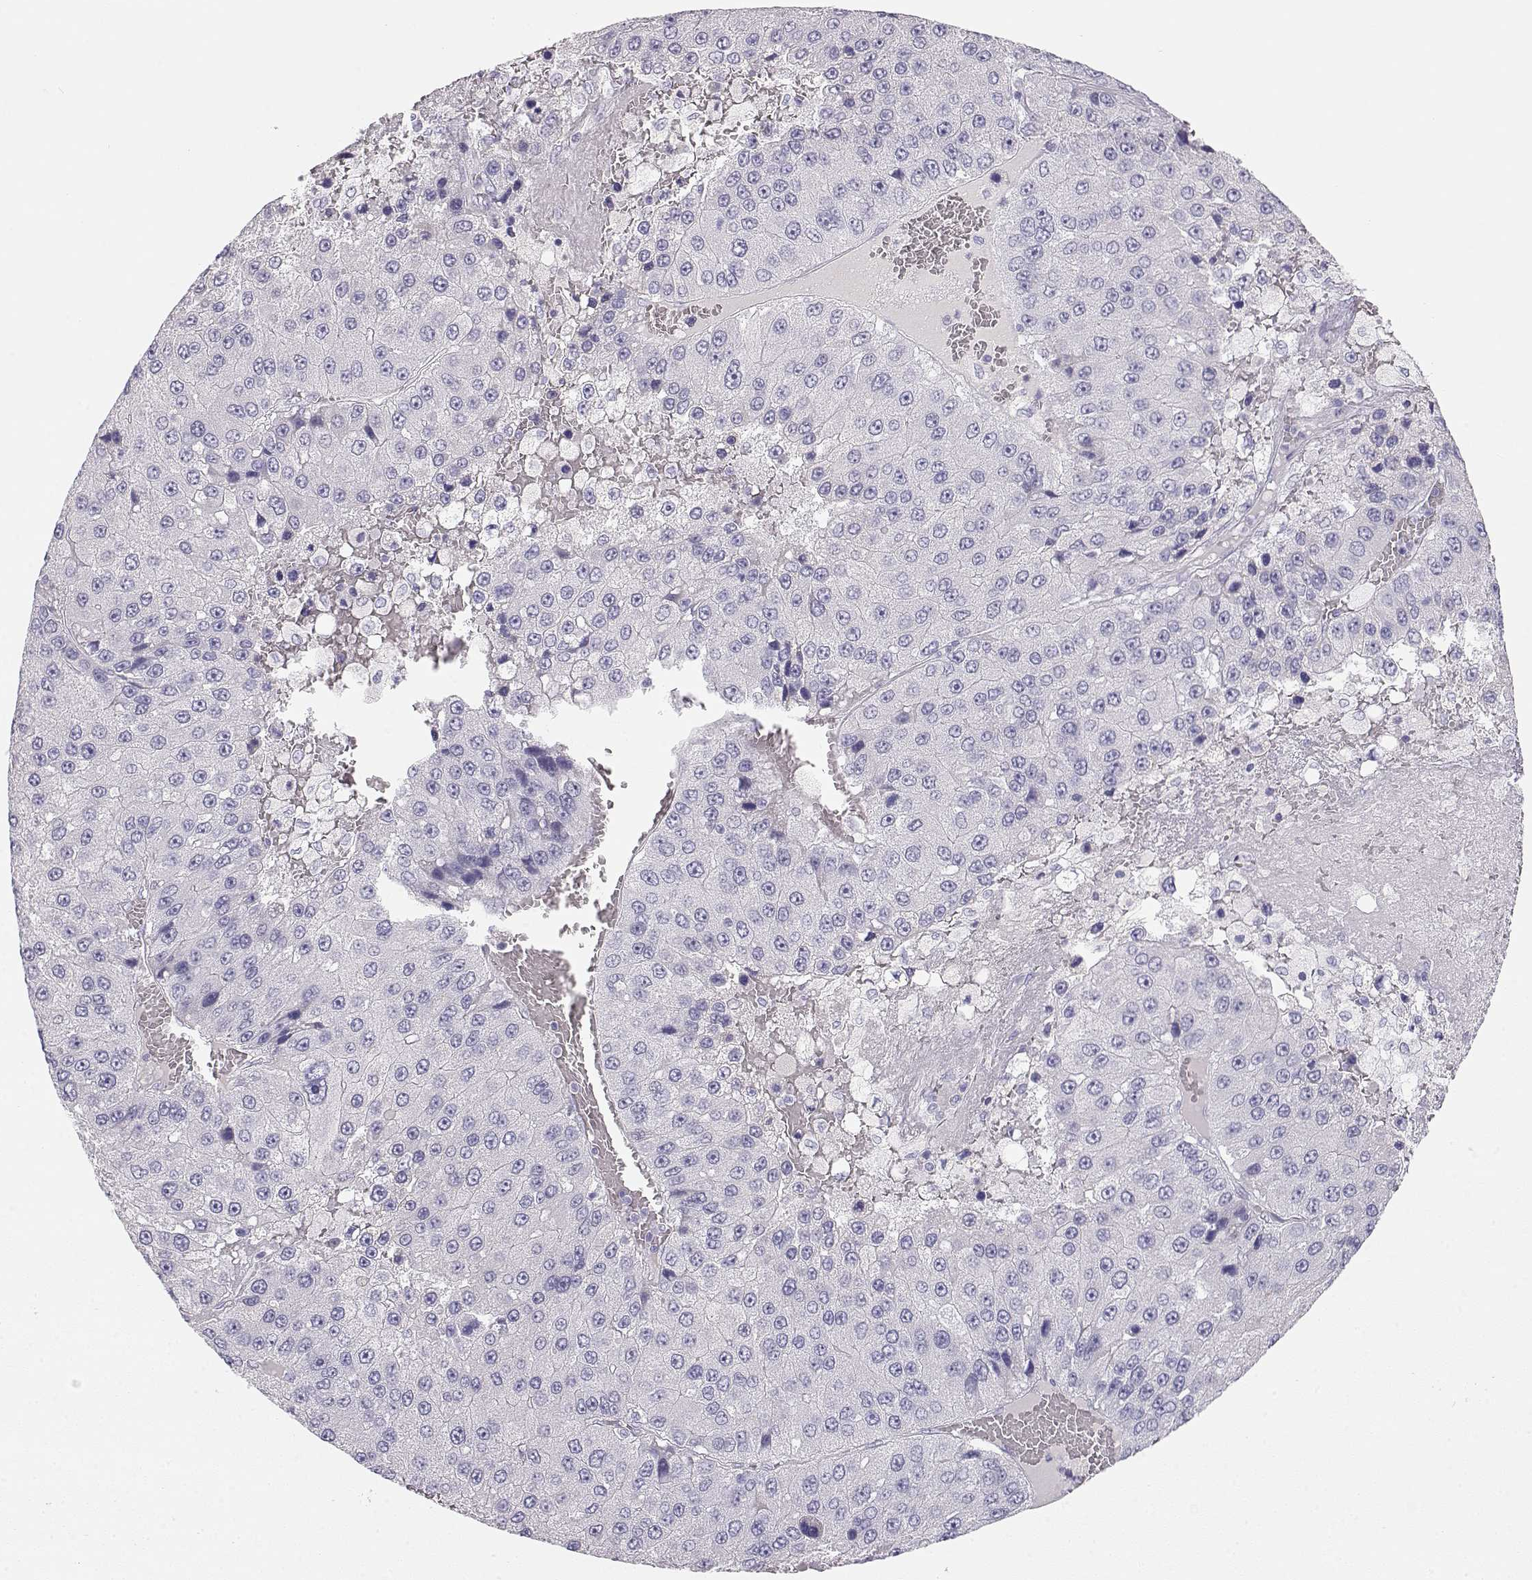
{"staining": {"intensity": "negative", "quantity": "none", "location": "none"}, "tissue": "liver cancer", "cell_type": "Tumor cells", "image_type": "cancer", "snomed": [{"axis": "morphology", "description": "Carcinoma, Hepatocellular, NOS"}, {"axis": "topography", "description": "Liver"}], "caption": "This is a image of IHC staining of hepatocellular carcinoma (liver), which shows no staining in tumor cells.", "gene": "OPN5", "patient": {"sex": "female", "age": 73}}